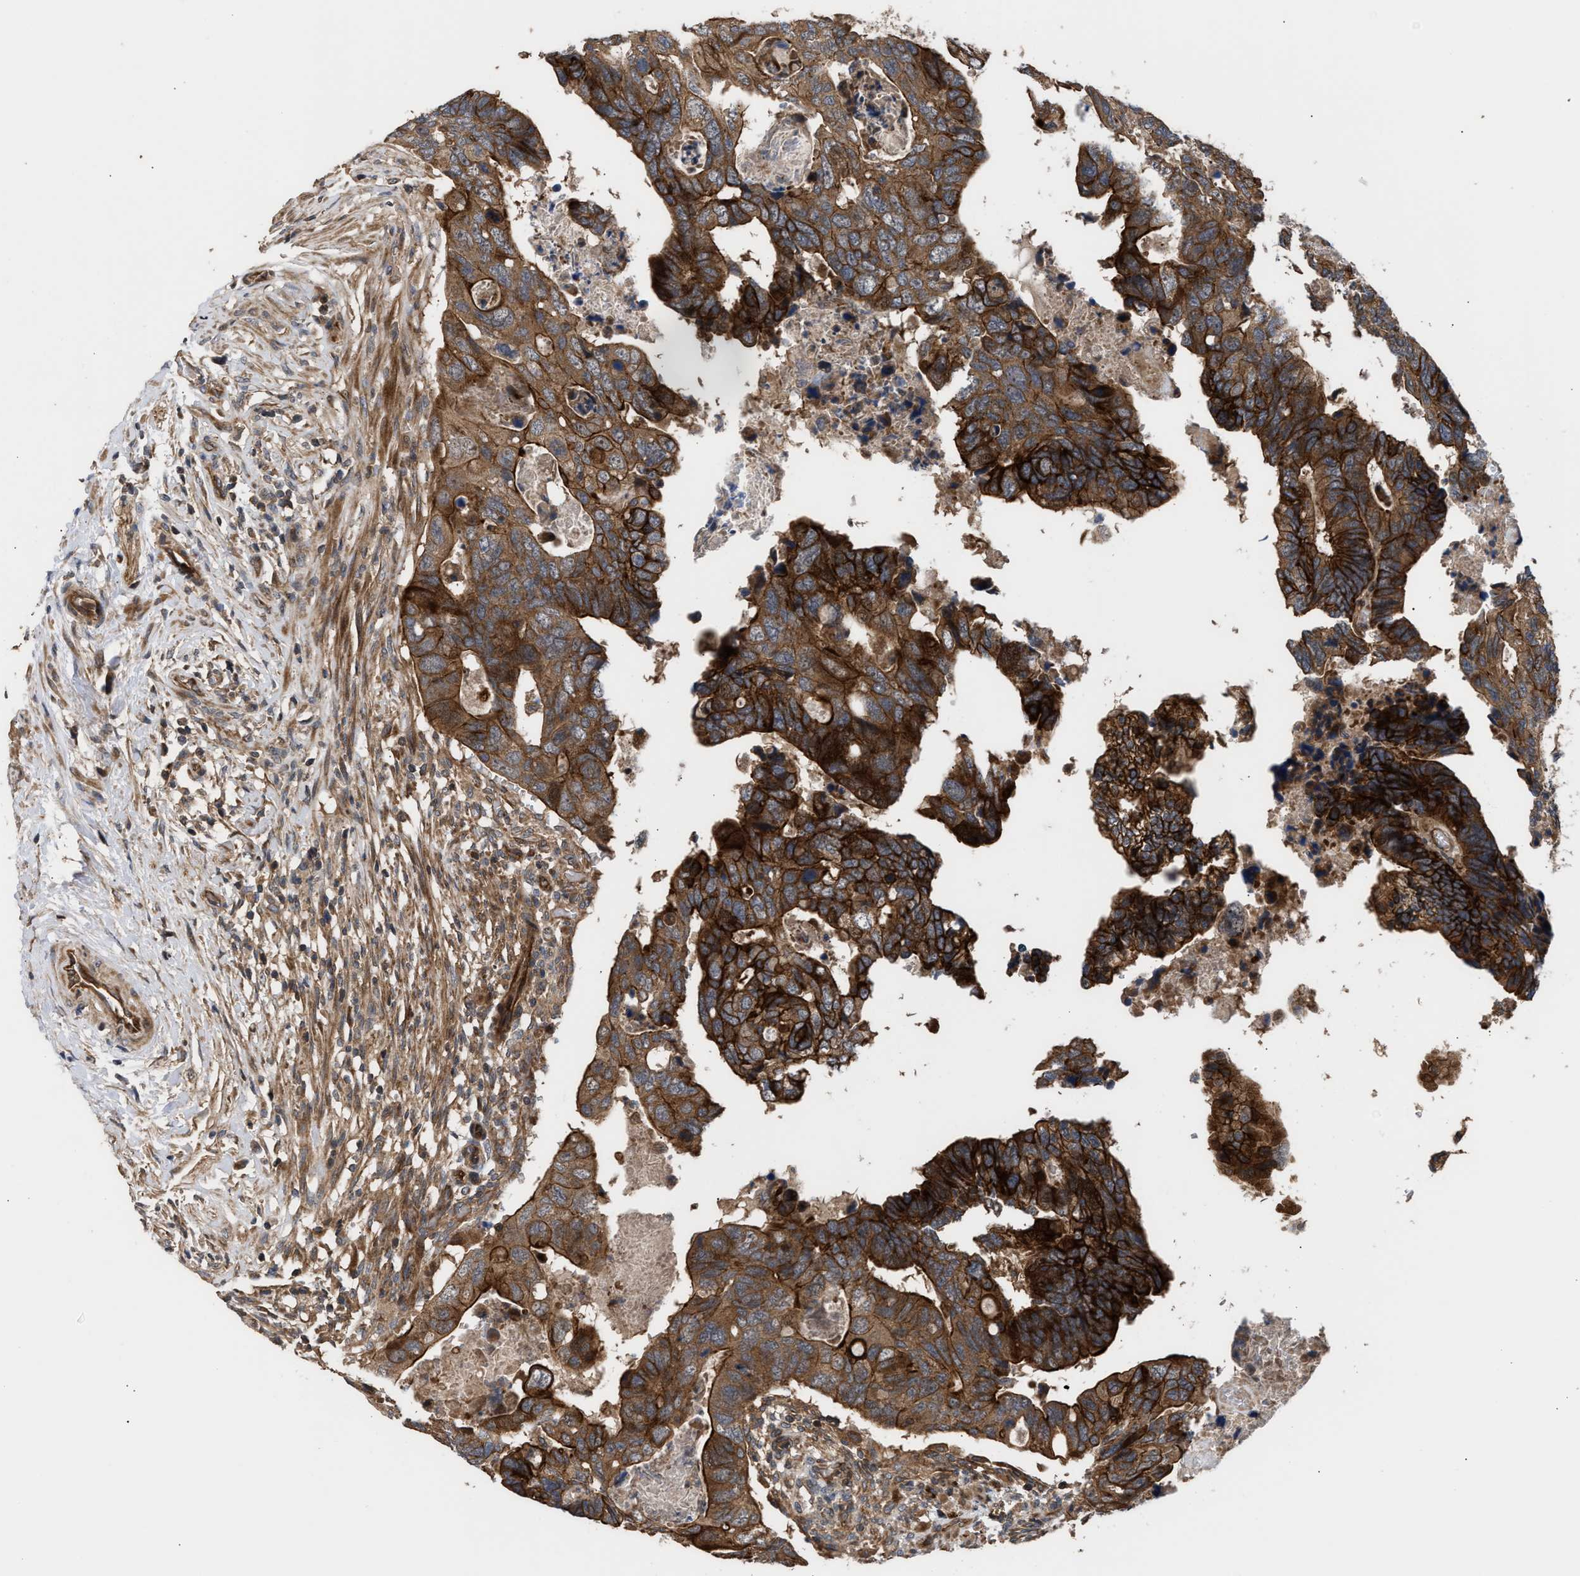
{"staining": {"intensity": "strong", "quantity": ">75%", "location": "cytoplasmic/membranous"}, "tissue": "colorectal cancer", "cell_type": "Tumor cells", "image_type": "cancer", "snomed": [{"axis": "morphology", "description": "Adenocarcinoma, NOS"}, {"axis": "topography", "description": "Rectum"}], "caption": "Approximately >75% of tumor cells in colorectal adenocarcinoma display strong cytoplasmic/membranous protein staining as visualized by brown immunohistochemical staining.", "gene": "STAU1", "patient": {"sex": "male", "age": 53}}